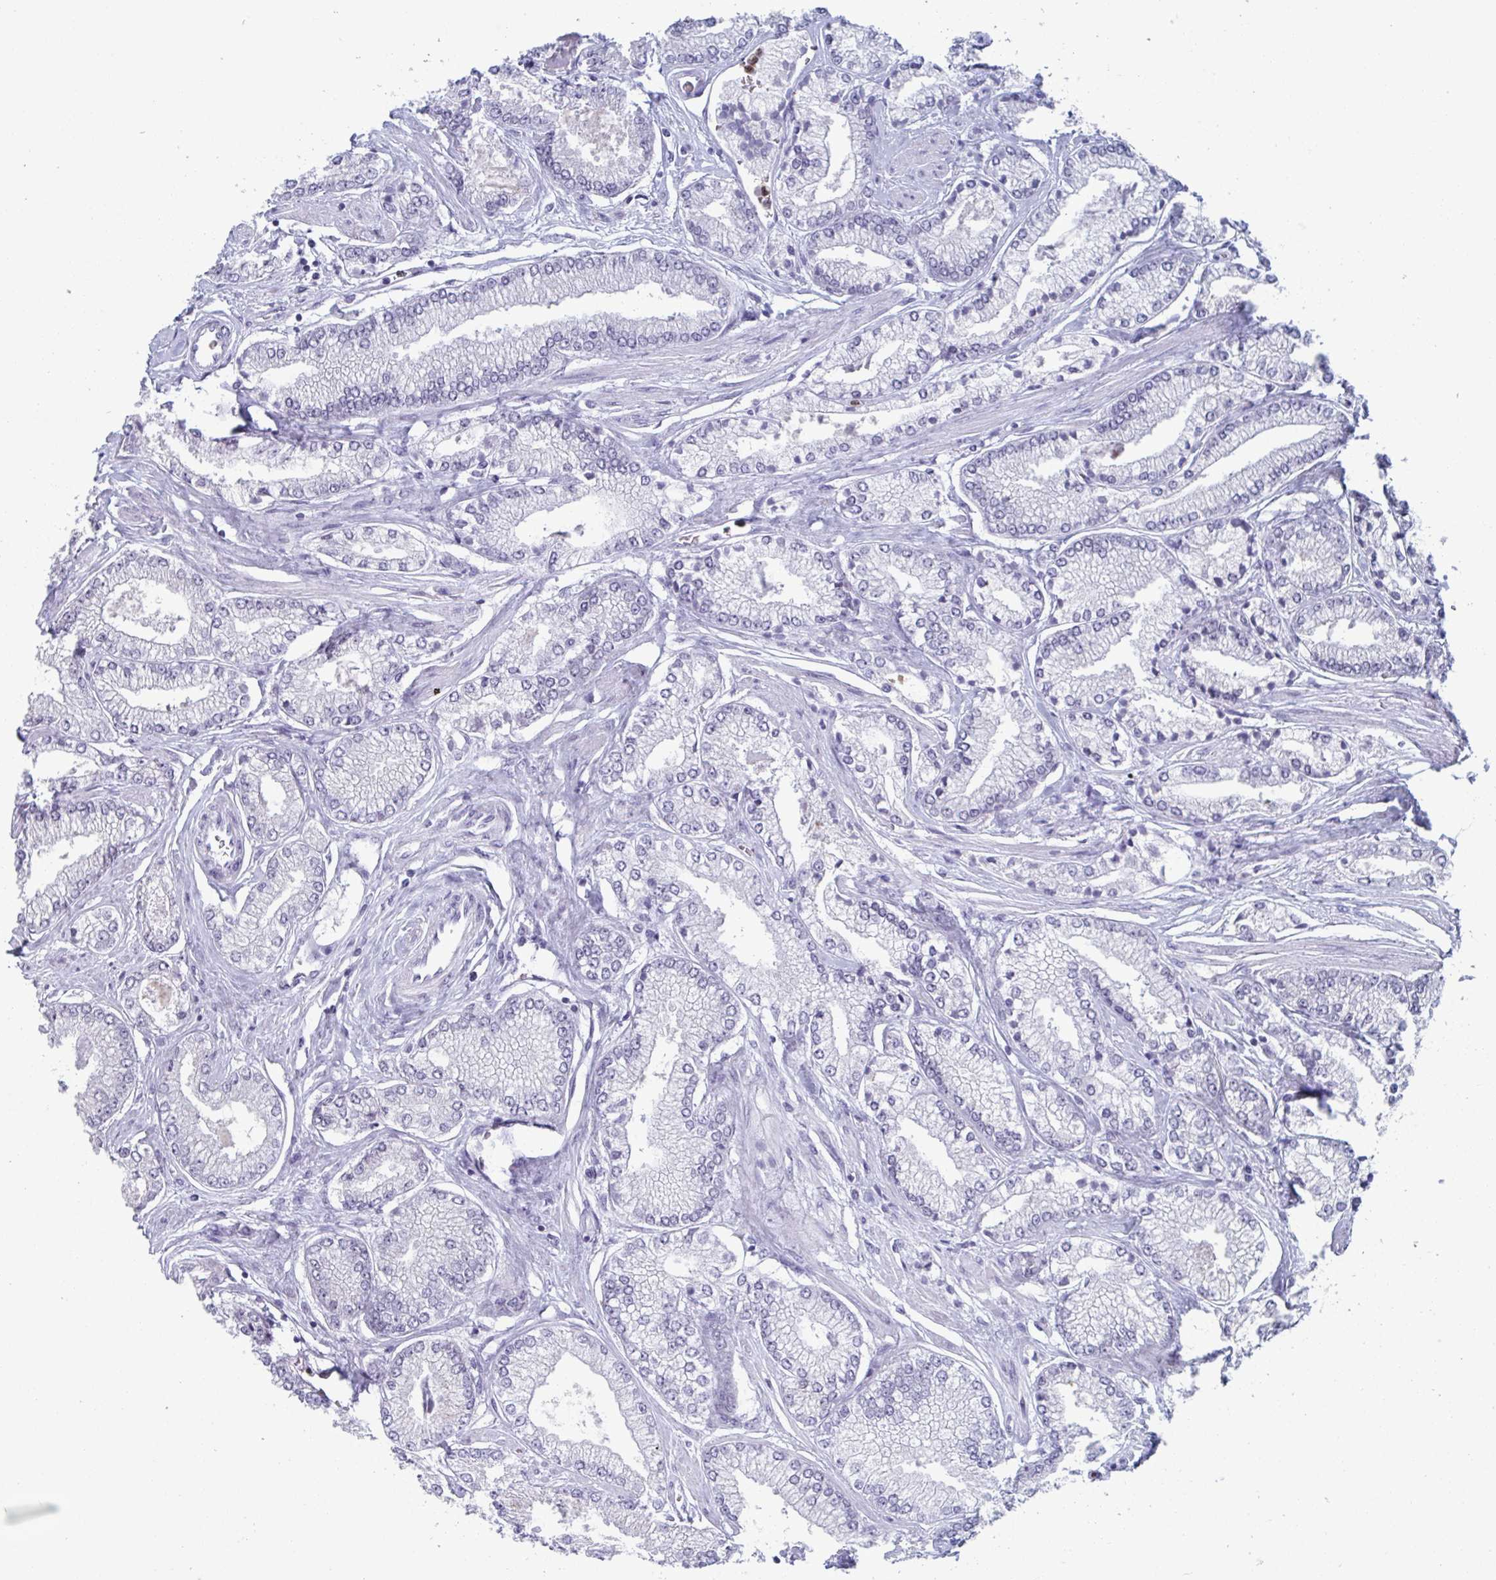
{"staining": {"intensity": "negative", "quantity": "none", "location": "none"}, "tissue": "prostate cancer", "cell_type": "Tumor cells", "image_type": "cancer", "snomed": [{"axis": "morphology", "description": "Adenocarcinoma, Low grade"}, {"axis": "topography", "description": "Prostate"}], "caption": "This is an IHC histopathology image of prostate low-grade adenocarcinoma. There is no expression in tumor cells.", "gene": "CYP4F11", "patient": {"sex": "male", "age": 67}}